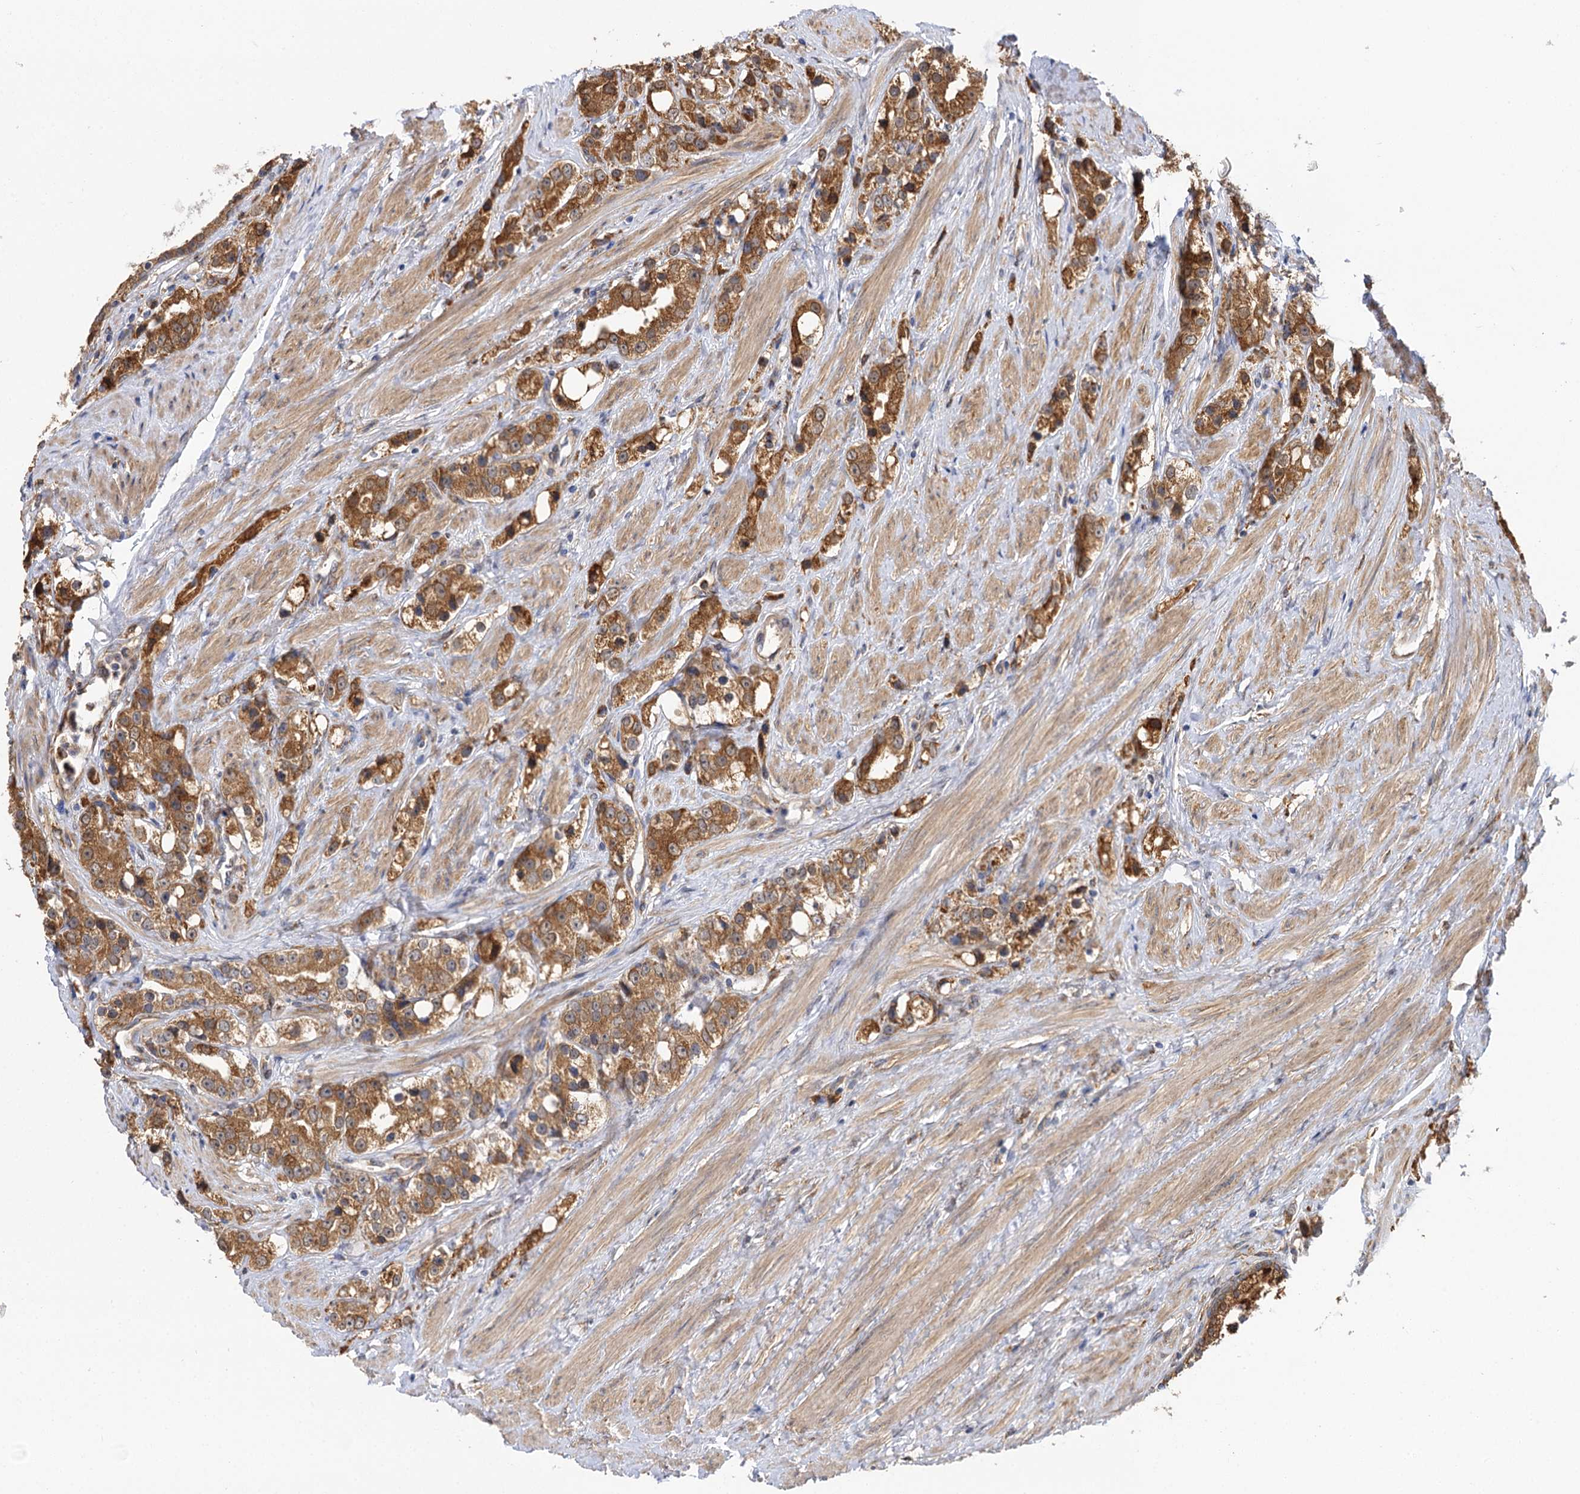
{"staining": {"intensity": "strong", "quantity": ">75%", "location": "cytoplasmic/membranous"}, "tissue": "prostate cancer", "cell_type": "Tumor cells", "image_type": "cancer", "snomed": [{"axis": "morphology", "description": "Adenocarcinoma, NOS"}, {"axis": "topography", "description": "Prostate"}], "caption": "Protein analysis of prostate adenocarcinoma tissue demonstrates strong cytoplasmic/membranous staining in about >75% of tumor cells.", "gene": "PPIP5K2", "patient": {"sex": "male", "age": 79}}